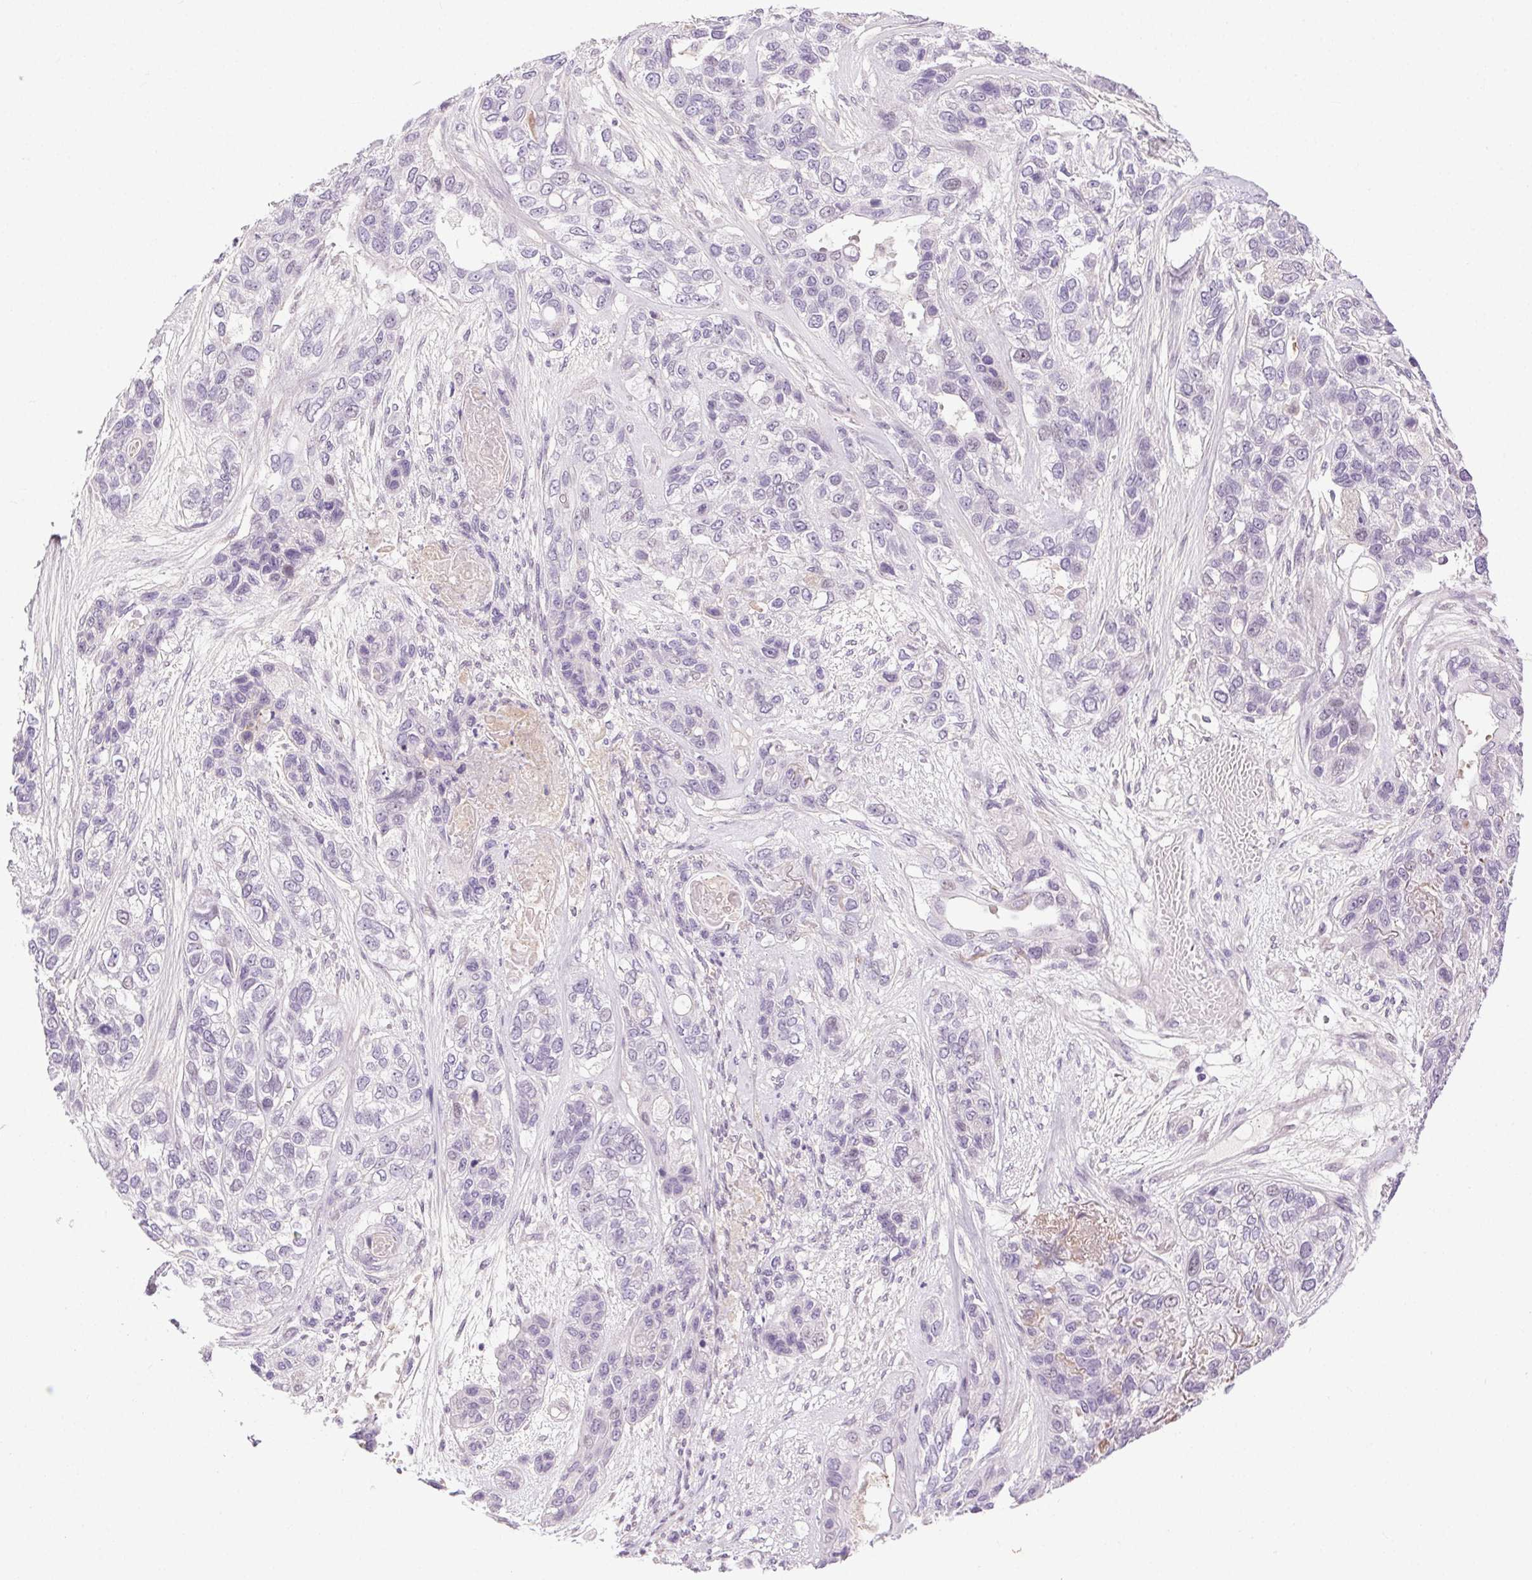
{"staining": {"intensity": "negative", "quantity": "none", "location": "none"}, "tissue": "lung cancer", "cell_type": "Tumor cells", "image_type": "cancer", "snomed": [{"axis": "morphology", "description": "Squamous cell carcinoma, NOS"}, {"axis": "topography", "description": "Lung"}], "caption": "A high-resolution photomicrograph shows IHC staining of lung squamous cell carcinoma, which exhibits no significant staining in tumor cells. (DAB IHC visualized using brightfield microscopy, high magnification).", "gene": "SYT11", "patient": {"sex": "female", "age": 70}}